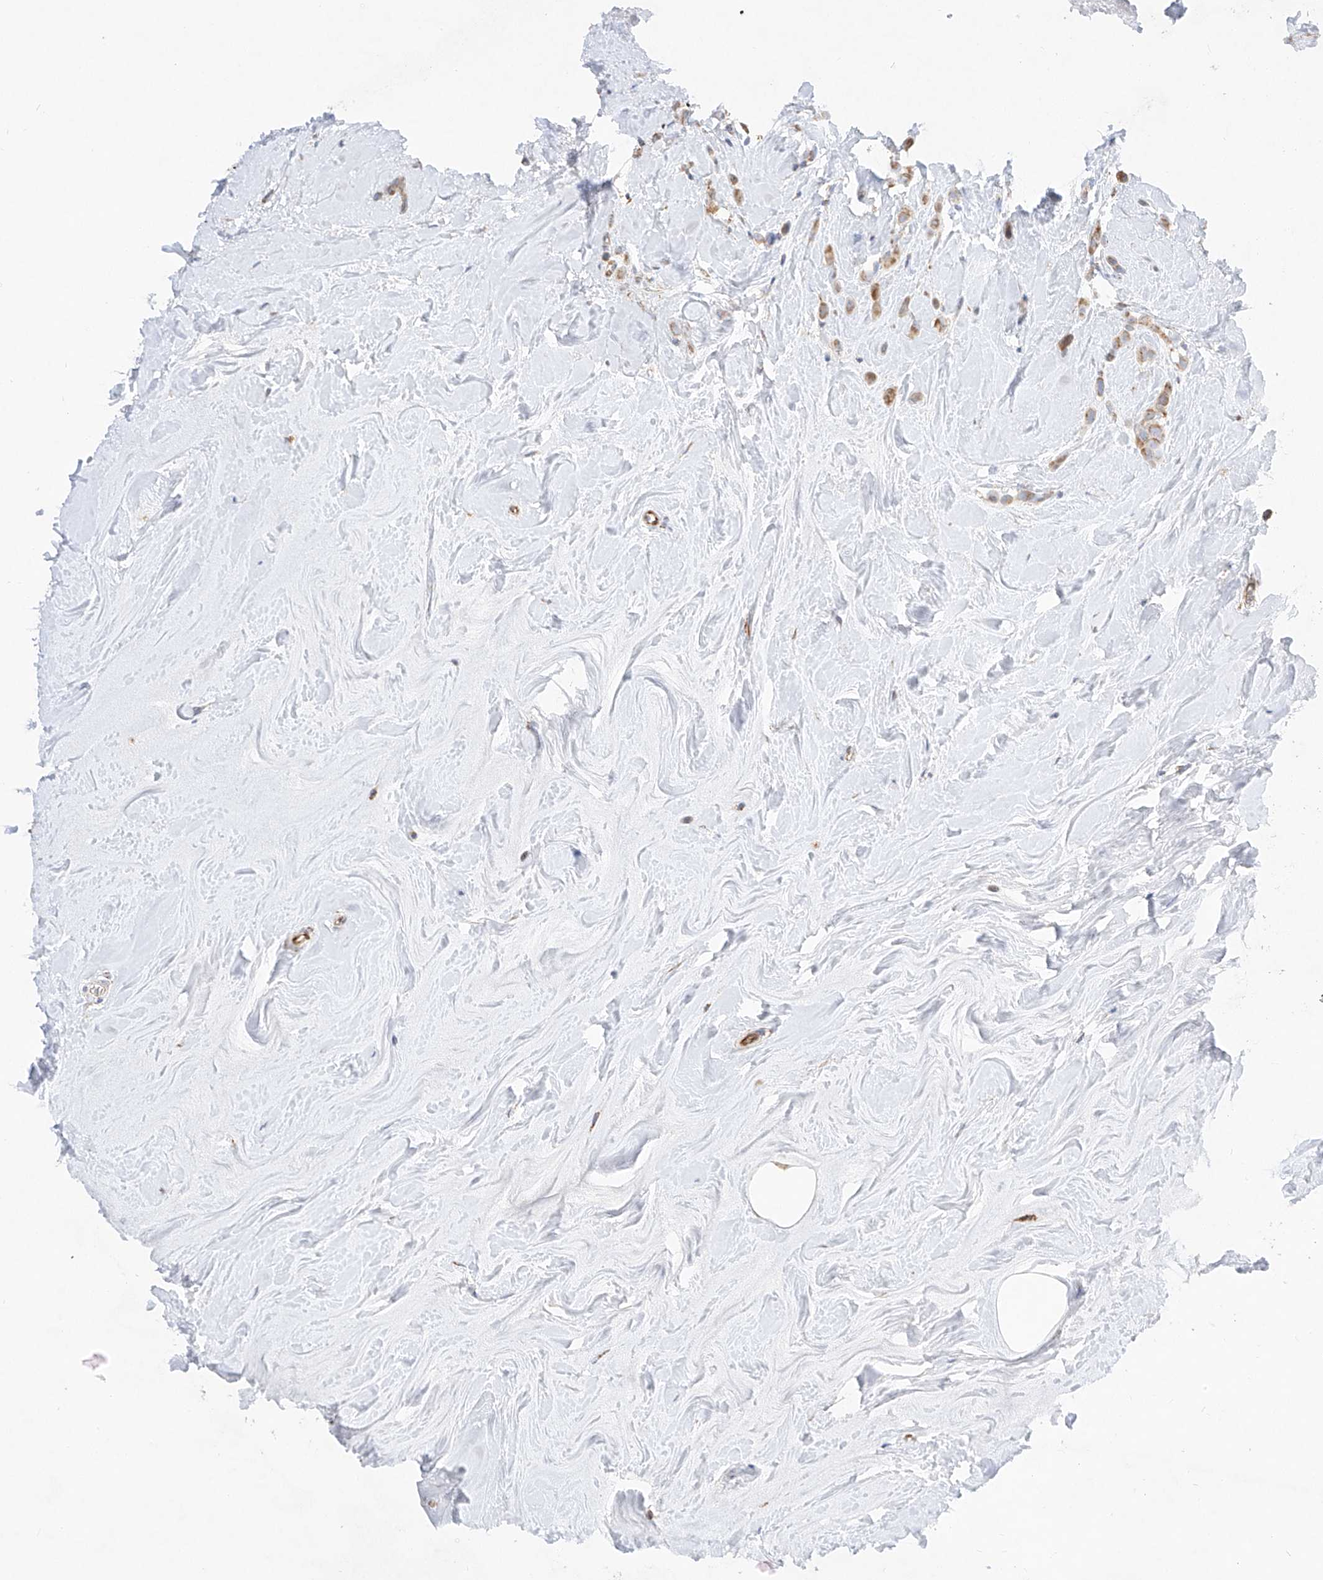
{"staining": {"intensity": "moderate", "quantity": ">75%", "location": "cytoplasmic/membranous"}, "tissue": "breast cancer", "cell_type": "Tumor cells", "image_type": "cancer", "snomed": [{"axis": "morphology", "description": "Lobular carcinoma"}, {"axis": "topography", "description": "Breast"}], "caption": "Protein staining reveals moderate cytoplasmic/membranous positivity in approximately >75% of tumor cells in lobular carcinoma (breast).", "gene": "CST9", "patient": {"sex": "female", "age": 47}}